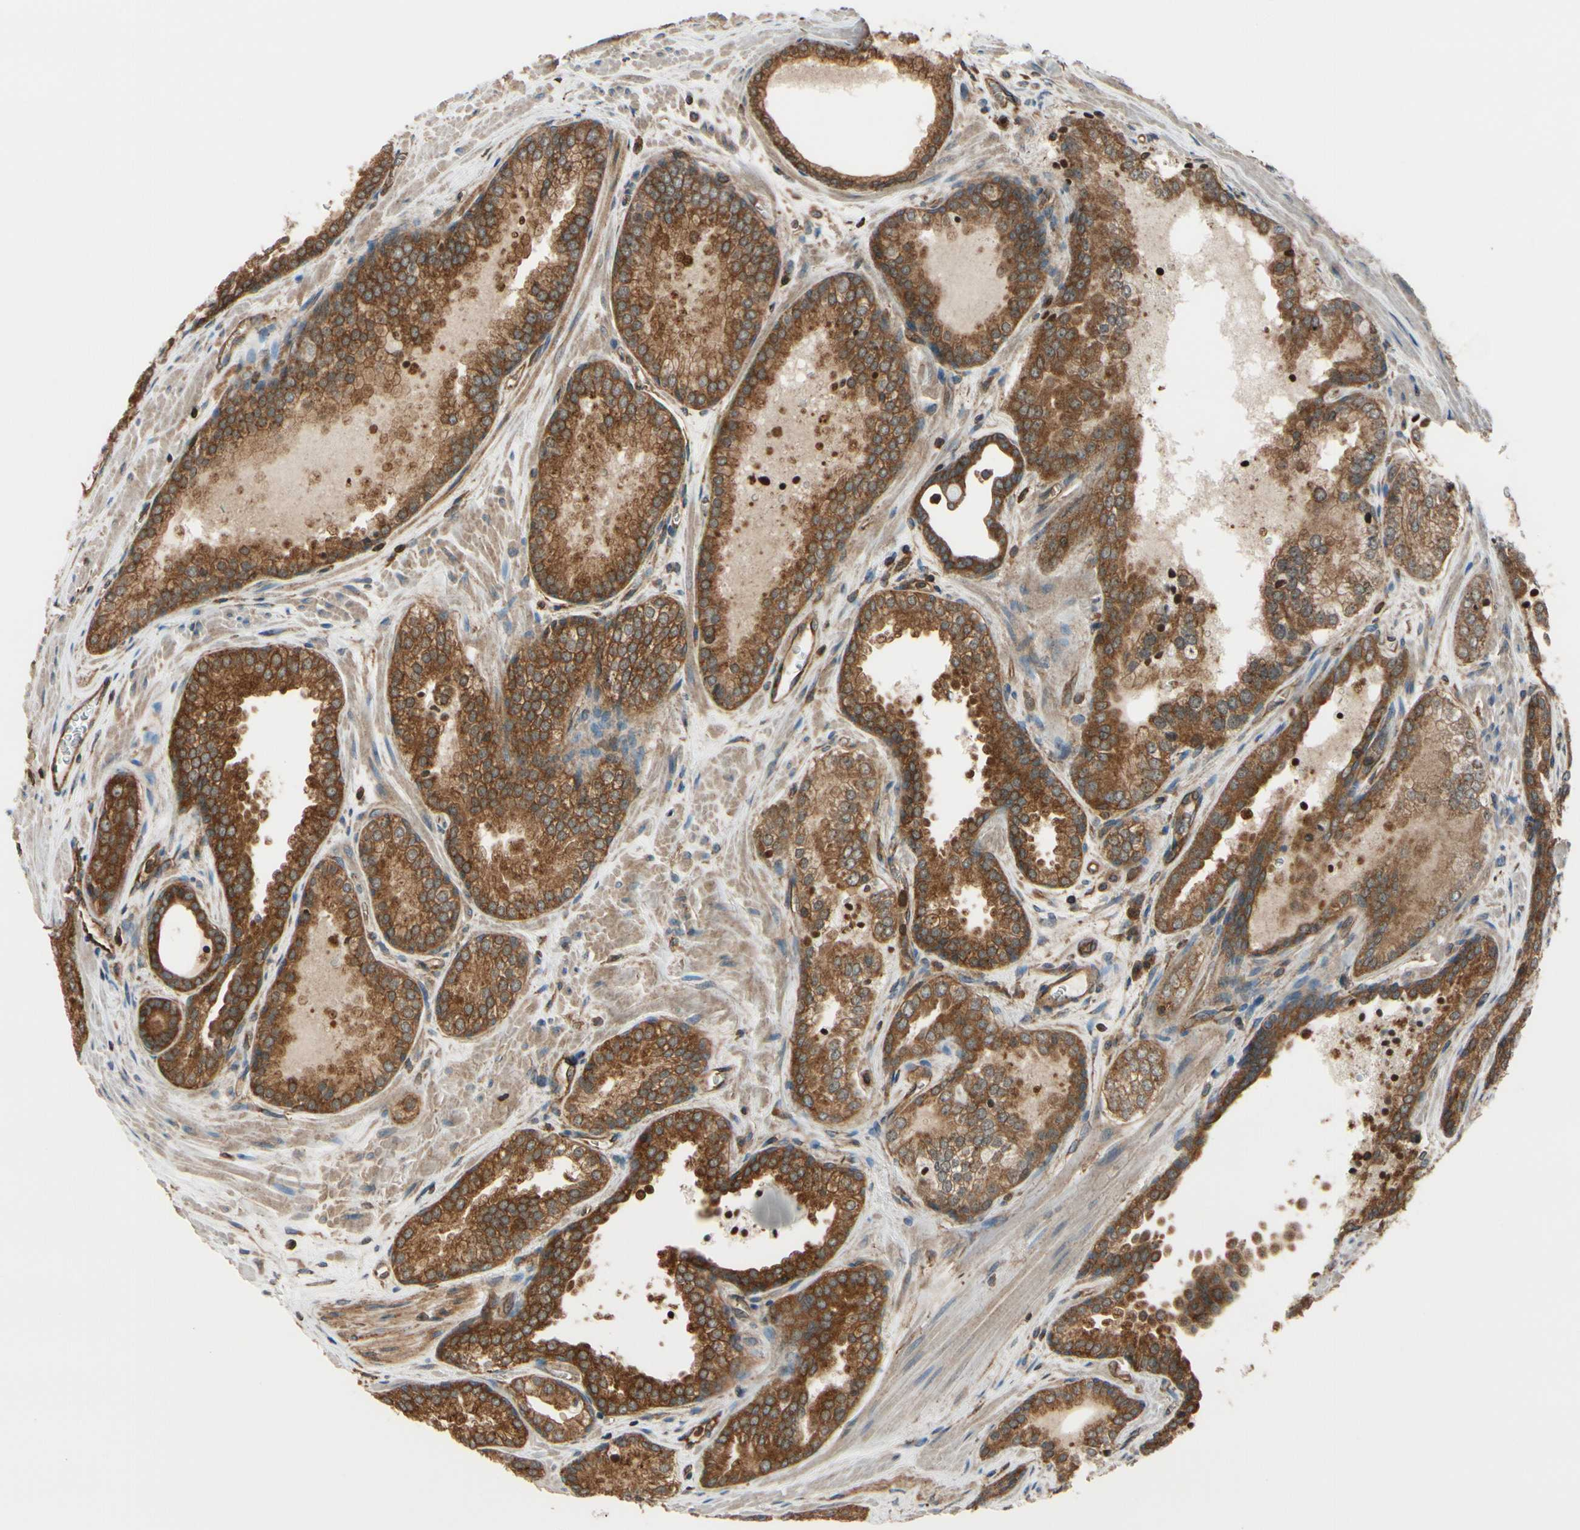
{"staining": {"intensity": "moderate", "quantity": ">75%", "location": "cytoplasmic/membranous"}, "tissue": "prostate cancer", "cell_type": "Tumor cells", "image_type": "cancer", "snomed": [{"axis": "morphology", "description": "Adenocarcinoma, Low grade"}, {"axis": "topography", "description": "Prostate"}], "caption": "Adenocarcinoma (low-grade) (prostate) tissue demonstrates moderate cytoplasmic/membranous positivity in approximately >75% of tumor cells", "gene": "EPS15", "patient": {"sex": "male", "age": 60}}